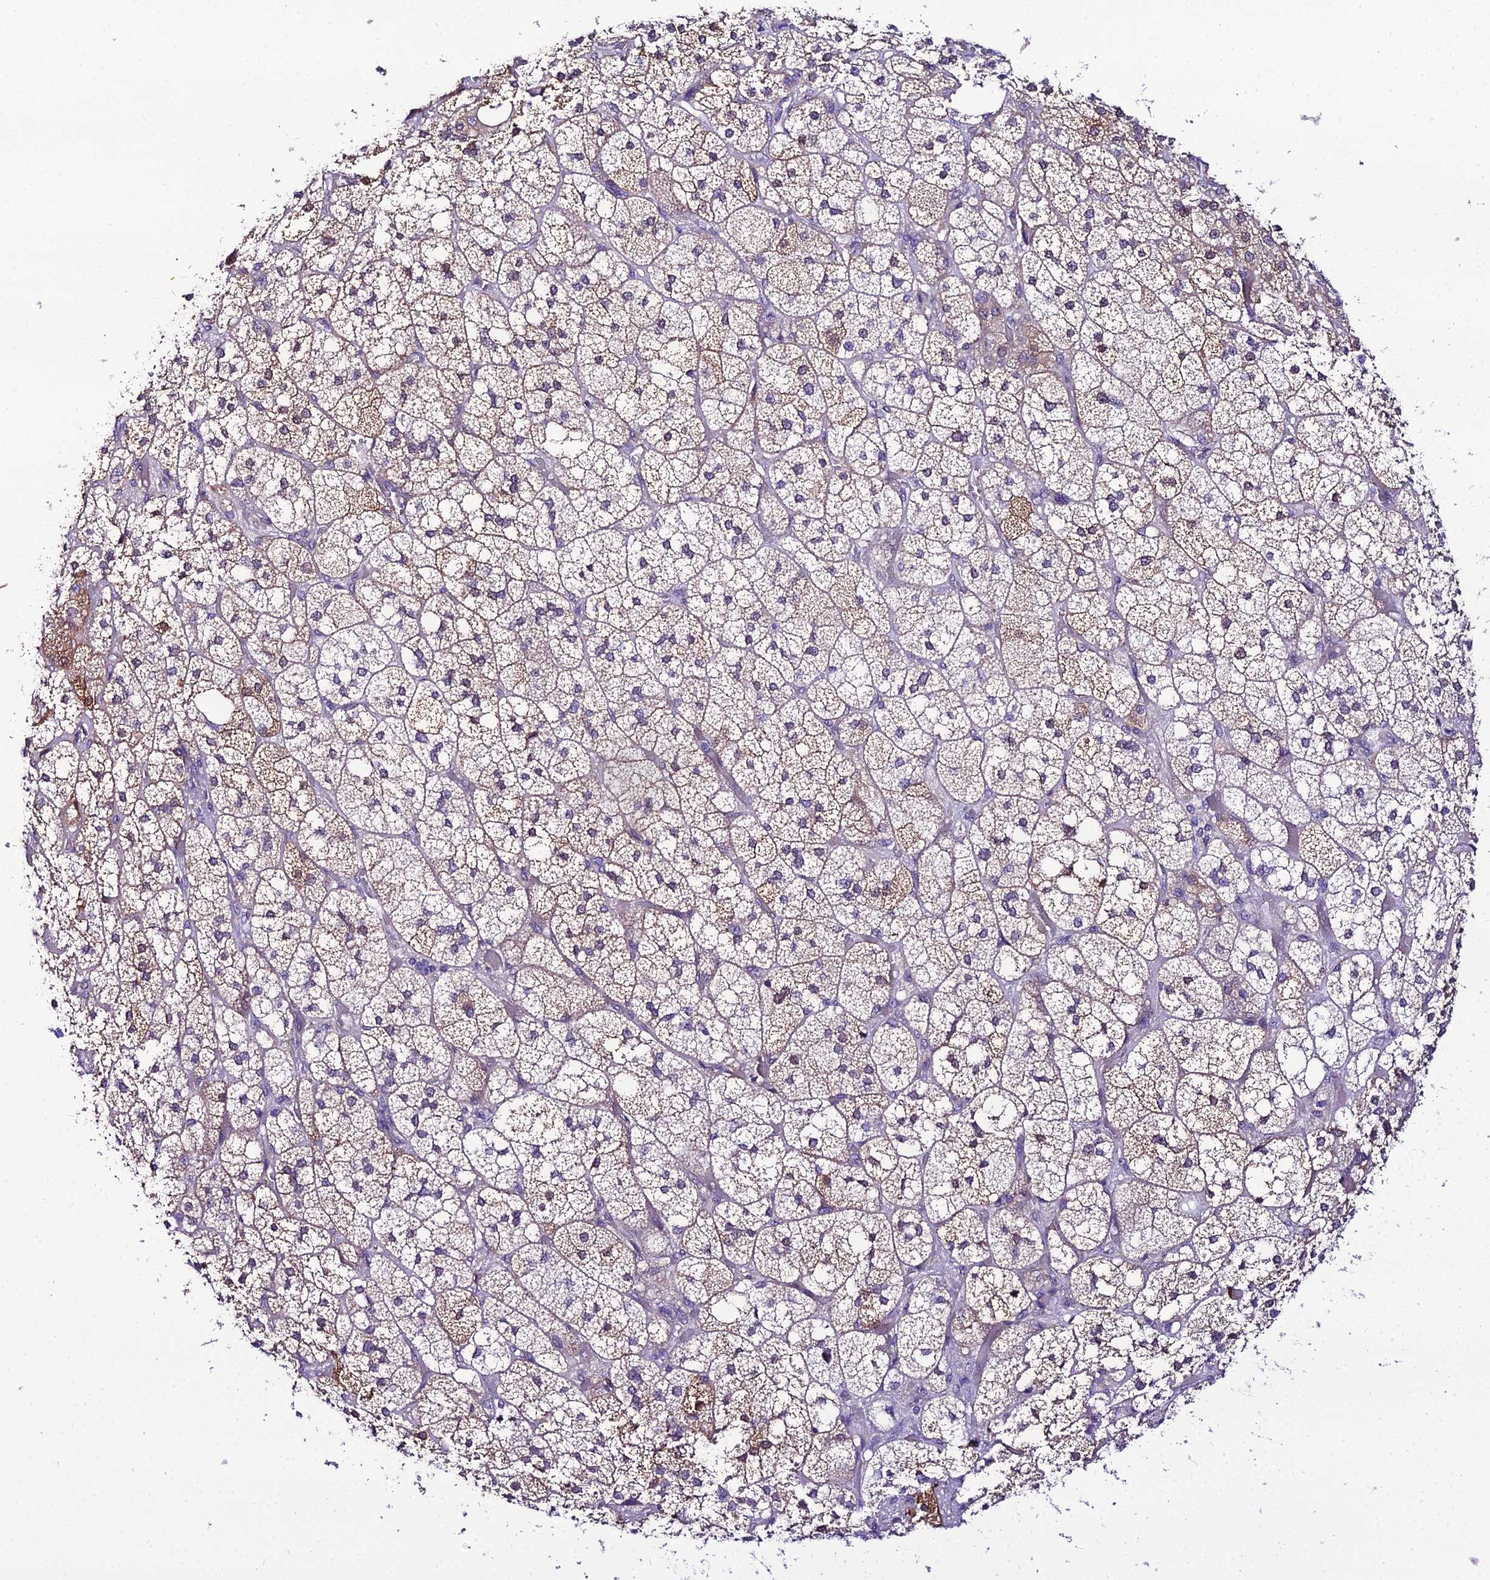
{"staining": {"intensity": "moderate", "quantity": "<25%", "location": "cytoplasmic/membranous"}, "tissue": "adrenal gland", "cell_type": "Glandular cells", "image_type": "normal", "snomed": [{"axis": "morphology", "description": "Normal tissue, NOS"}, {"axis": "topography", "description": "Adrenal gland"}], "caption": "Immunohistochemical staining of benign adrenal gland shows low levels of moderate cytoplasmic/membranous positivity in approximately <25% of glandular cells.", "gene": "MB21D2", "patient": {"sex": "male", "age": 61}}